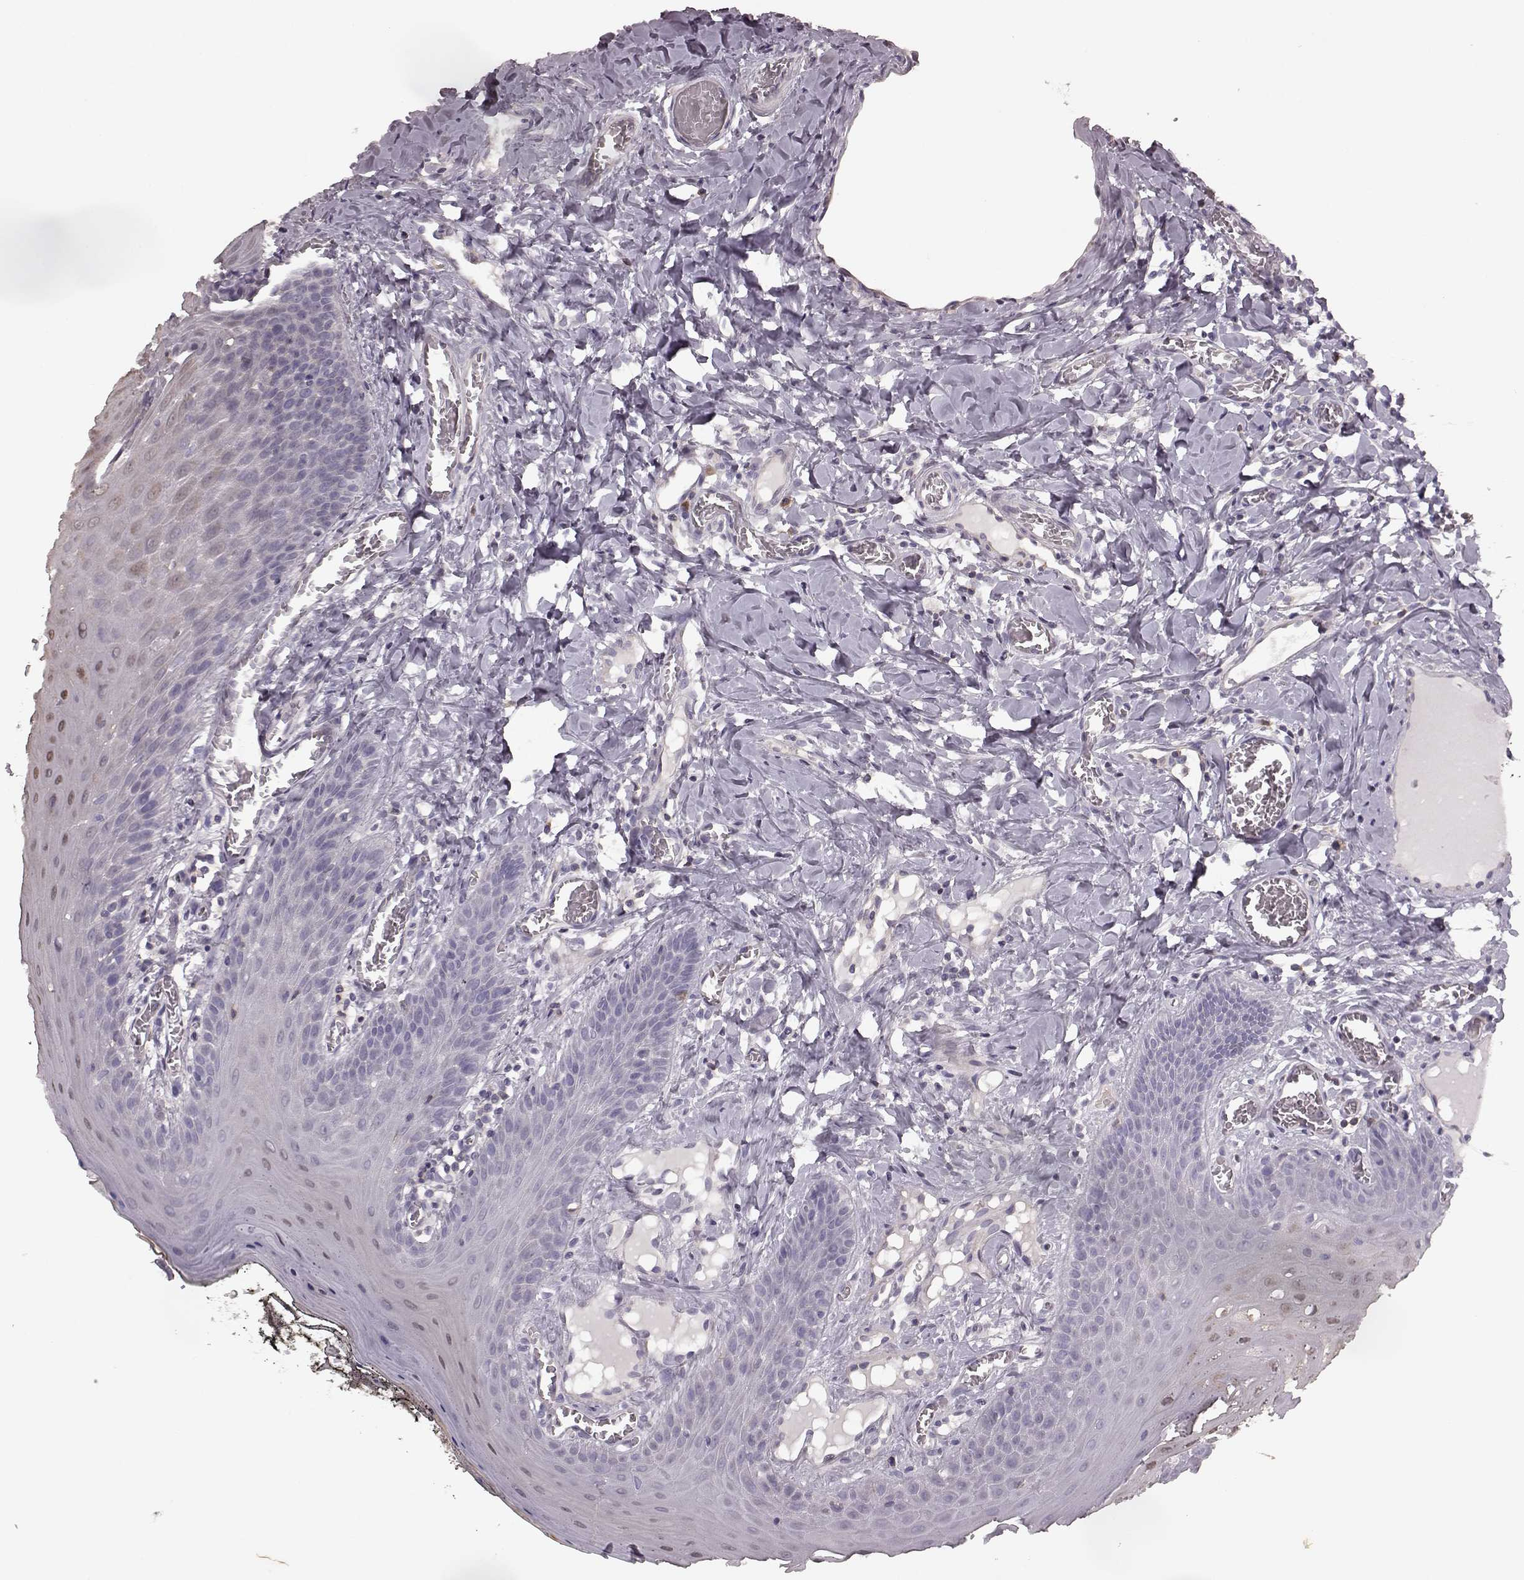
{"staining": {"intensity": "negative", "quantity": "none", "location": "none"}, "tissue": "oral mucosa", "cell_type": "Squamous epithelial cells", "image_type": "normal", "snomed": [{"axis": "morphology", "description": "Normal tissue, NOS"}, {"axis": "topography", "description": "Oral tissue"}], "caption": "Image shows no significant protein staining in squamous epithelial cells of unremarkable oral mucosa.", "gene": "PDCD1", "patient": {"sex": "male", "age": 9}}